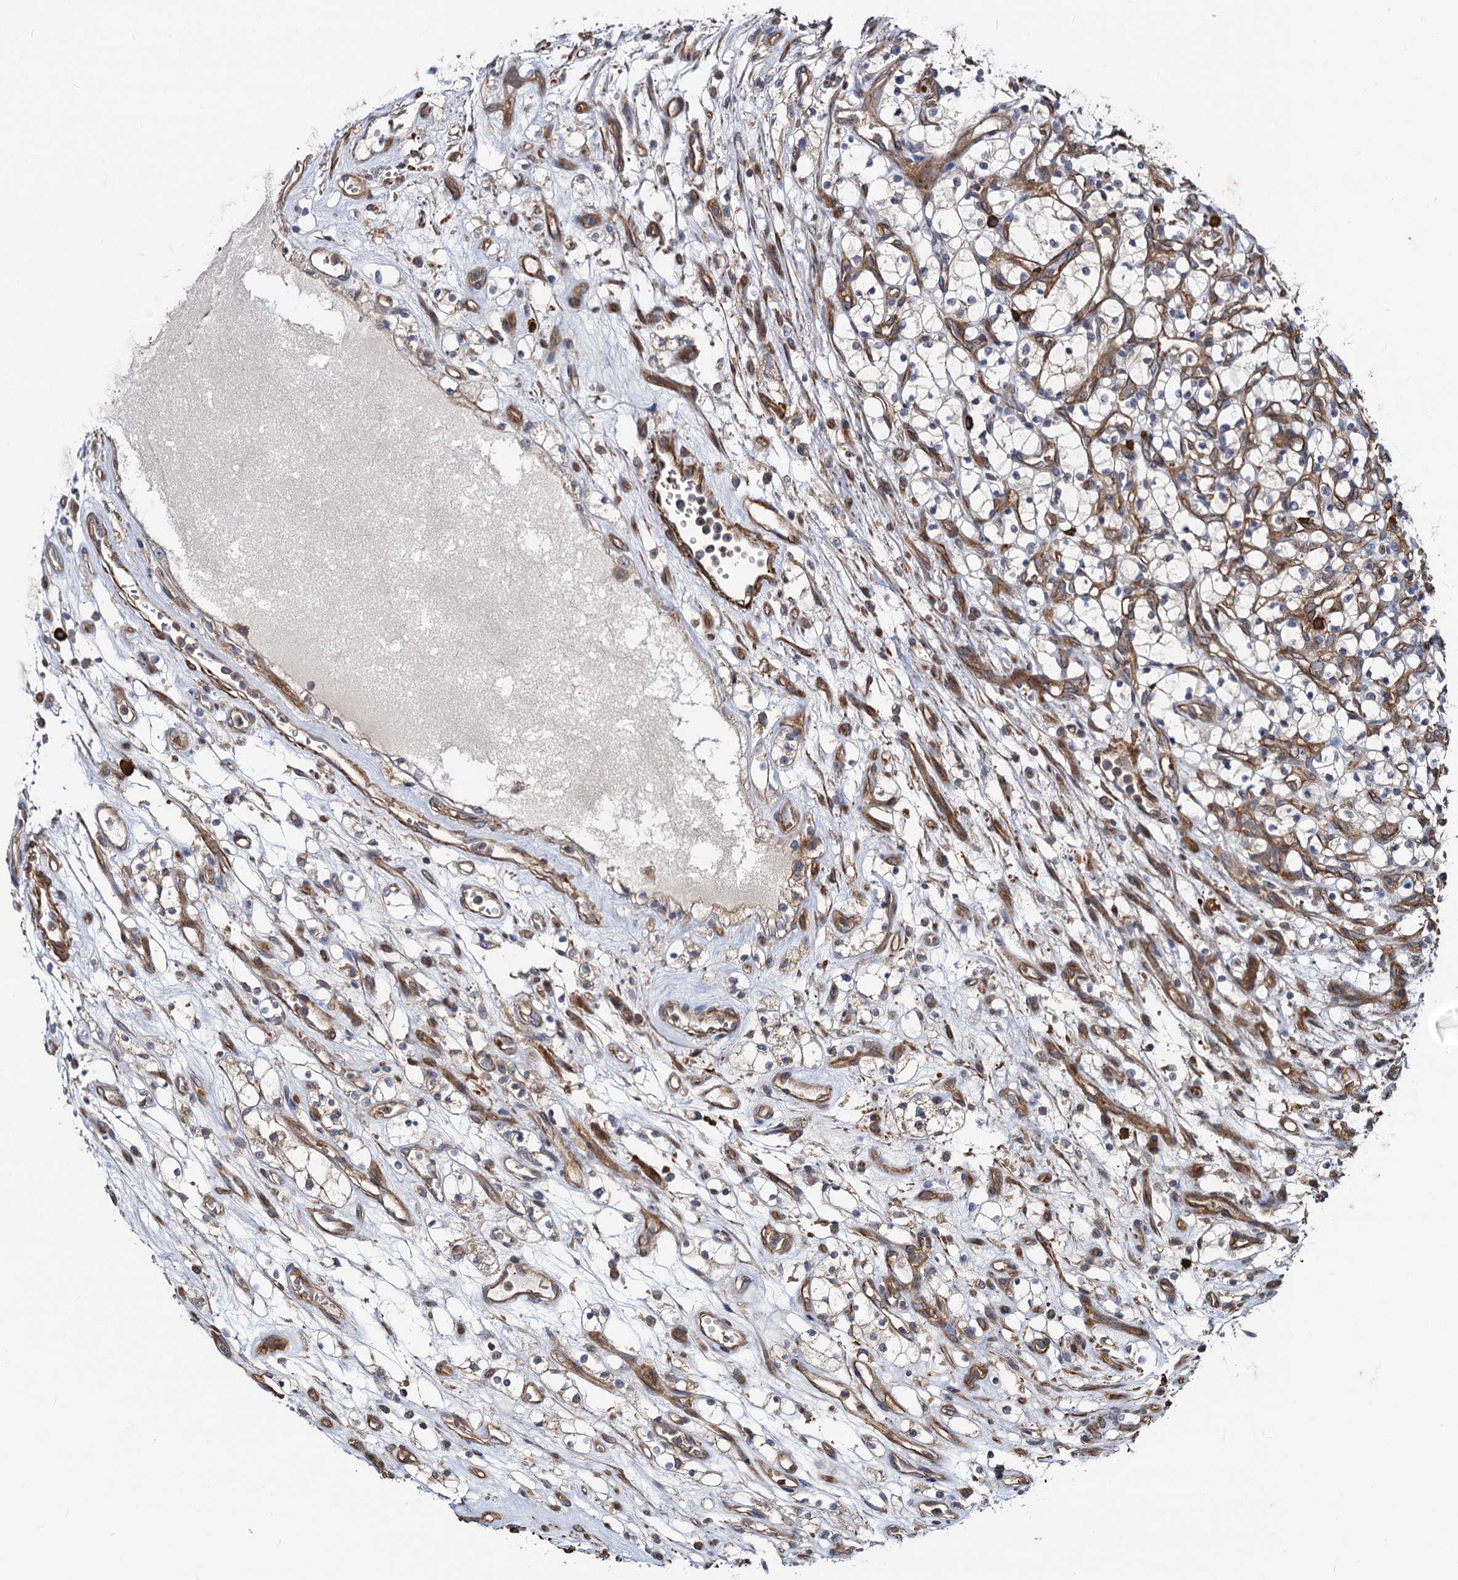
{"staining": {"intensity": "weak", "quantity": "<25%", "location": "cytoplasmic/membranous"}, "tissue": "renal cancer", "cell_type": "Tumor cells", "image_type": "cancer", "snomed": [{"axis": "morphology", "description": "Adenocarcinoma, NOS"}, {"axis": "topography", "description": "Kidney"}], "caption": "A high-resolution image shows IHC staining of renal adenocarcinoma, which reveals no significant positivity in tumor cells.", "gene": "KXD1", "patient": {"sex": "female", "age": 69}}